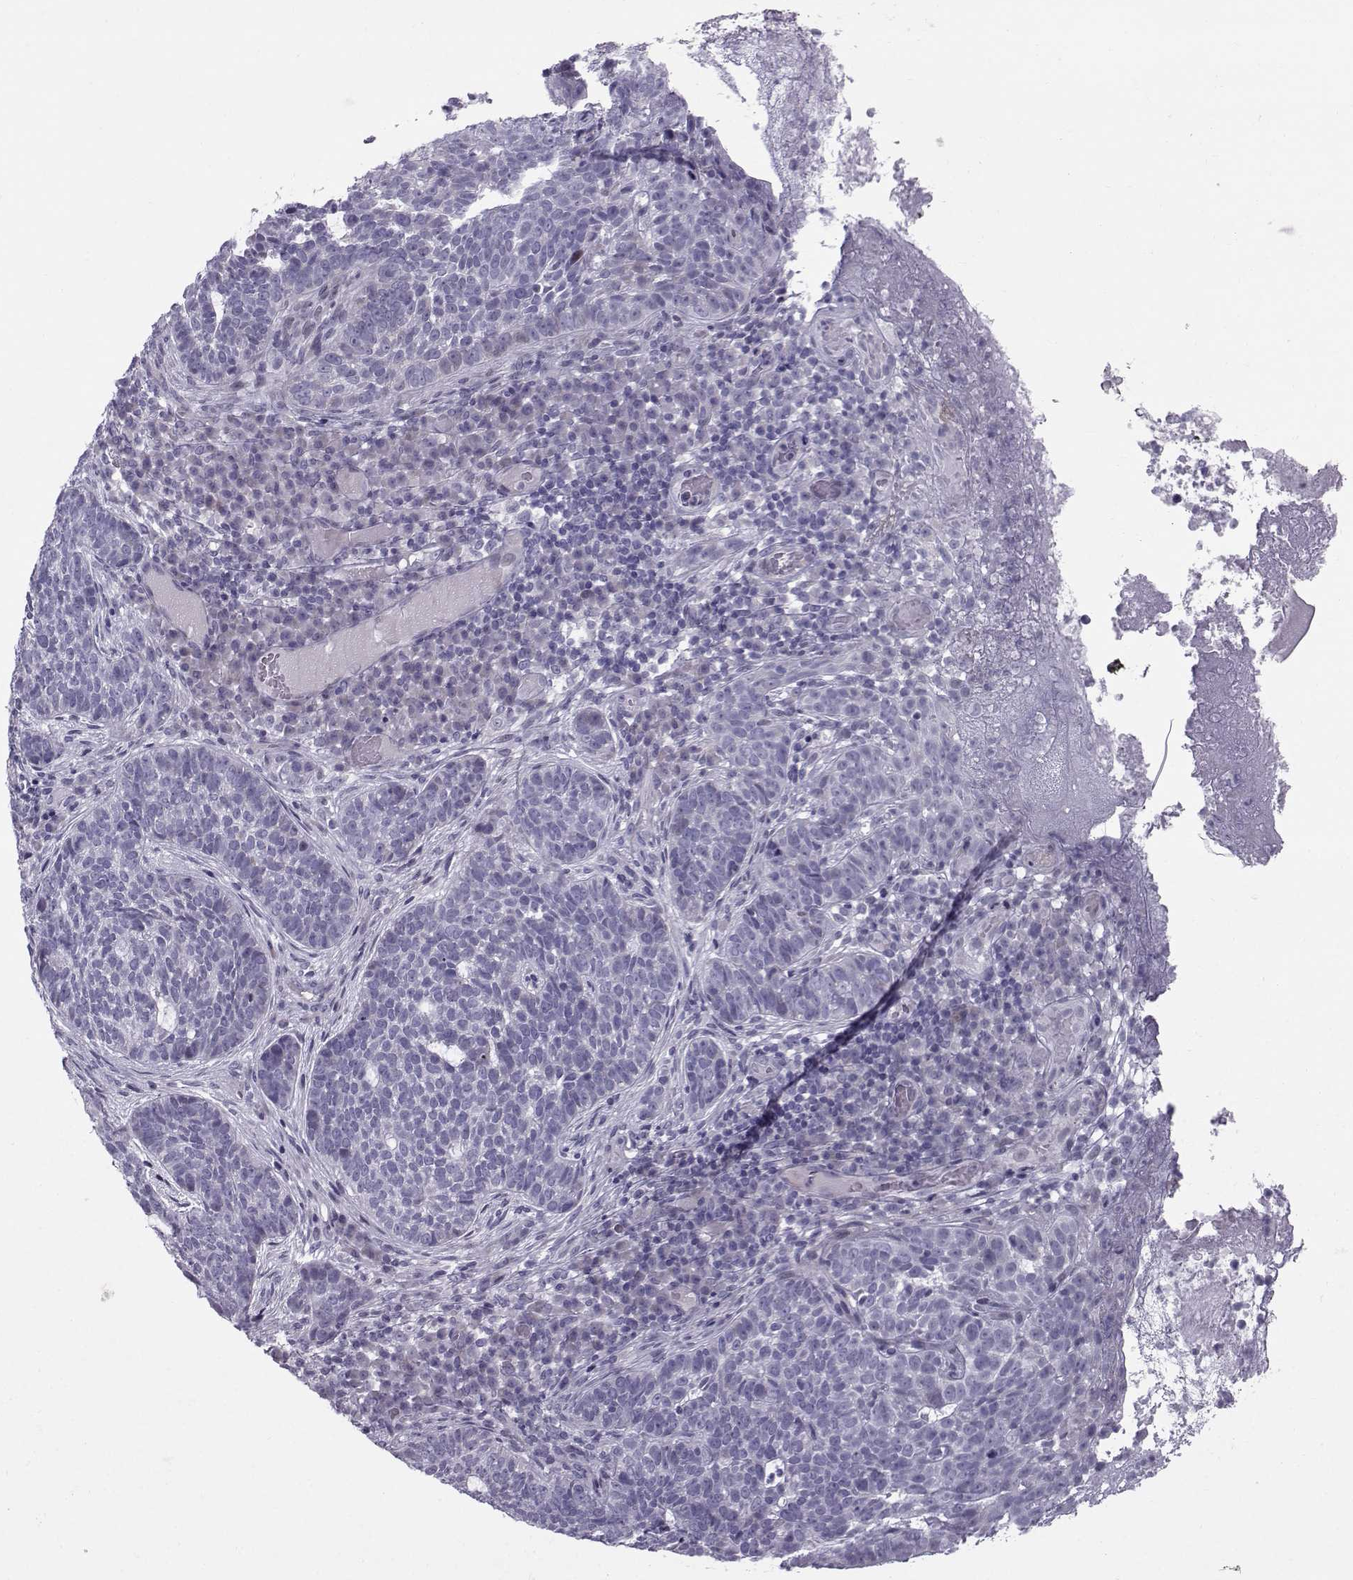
{"staining": {"intensity": "negative", "quantity": "none", "location": "none"}, "tissue": "skin cancer", "cell_type": "Tumor cells", "image_type": "cancer", "snomed": [{"axis": "morphology", "description": "Basal cell carcinoma"}, {"axis": "topography", "description": "Skin"}], "caption": "DAB (3,3'-diaminobenzidine) immunohistochemical staining of human skin cancer shows no significant staining in tumor cells. Brightfield microscopy of IHC stained with DAB (brown) and hematoxylin (blue), captured at high magnification.", "gene": "DMRT3", "patient": {"sex": "female", "age": 69}}